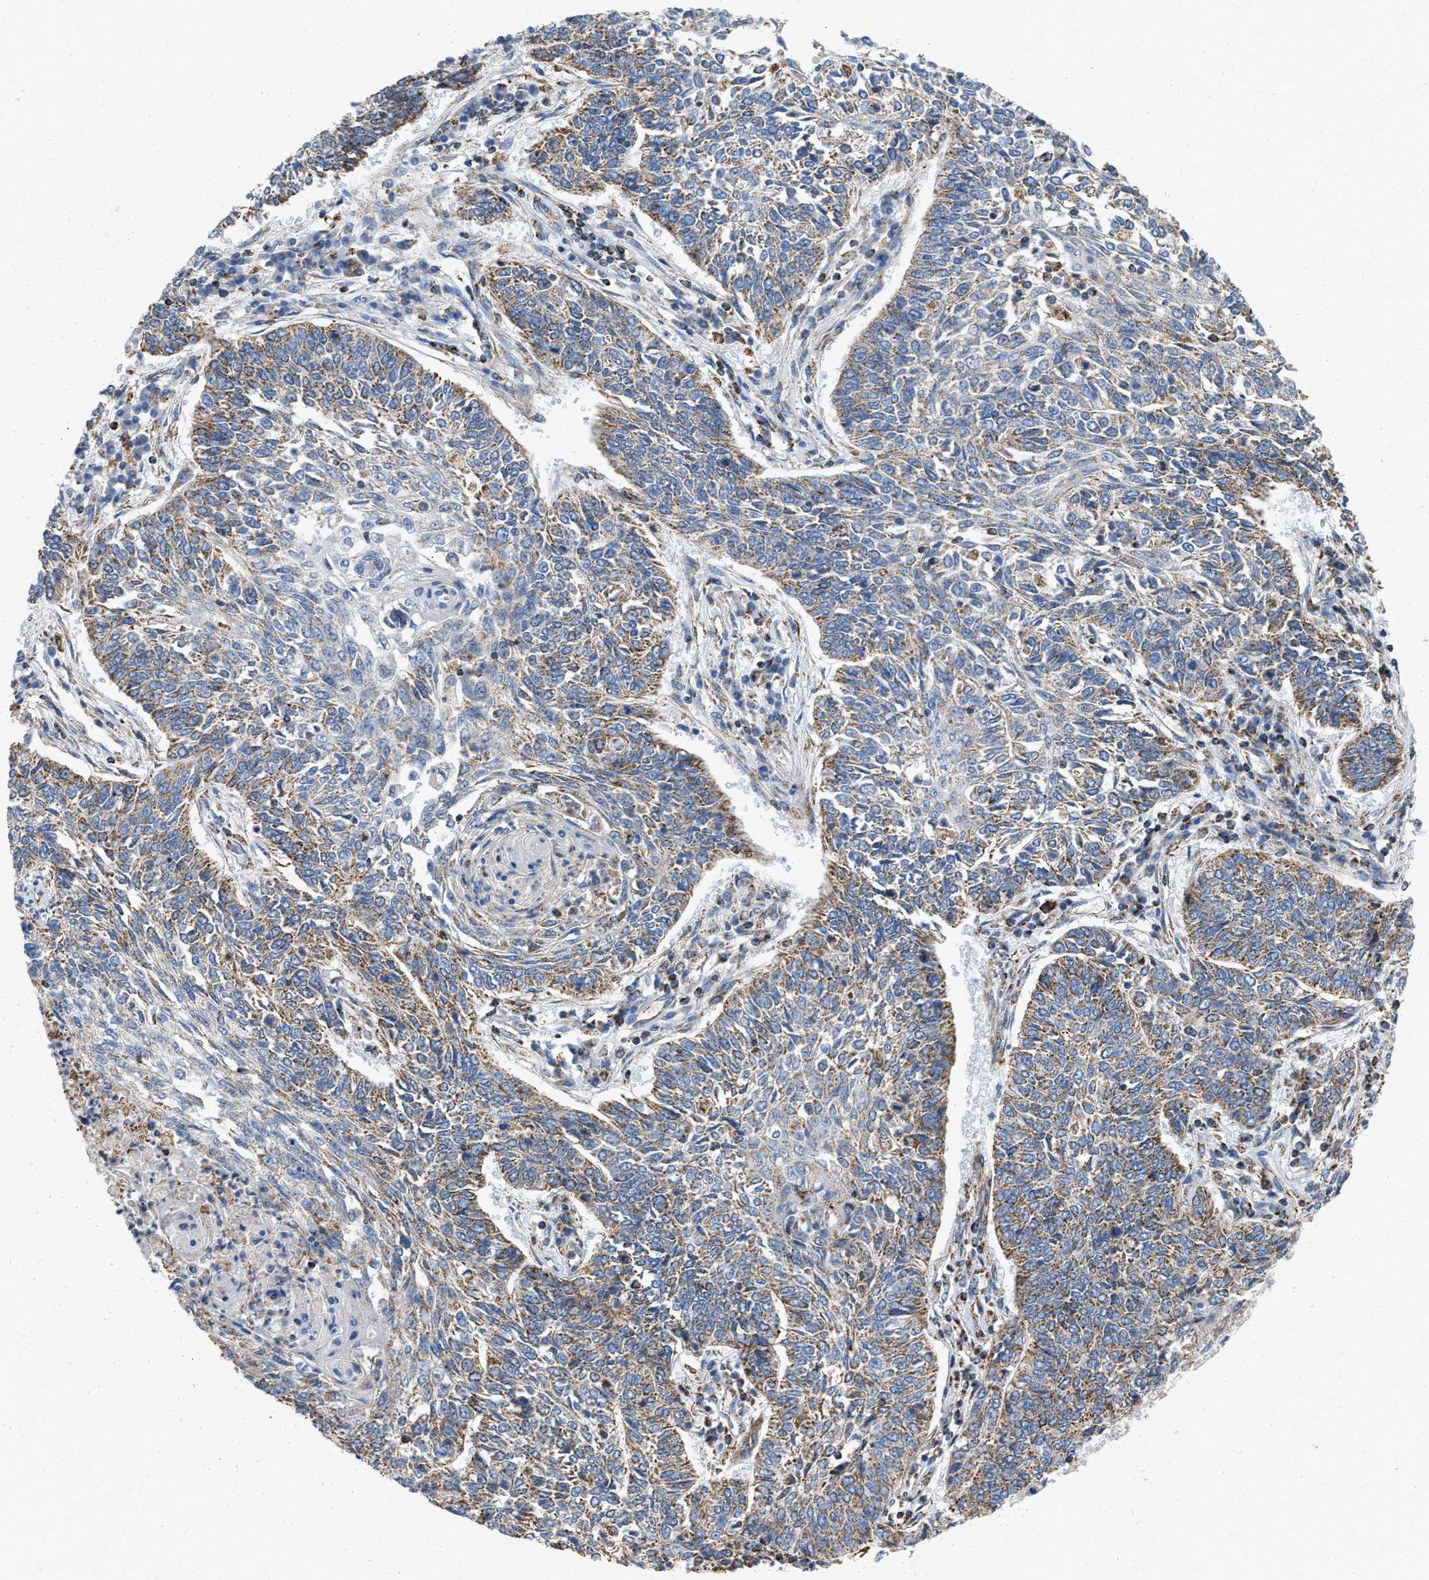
{"staining": {"intensity": "moderate", "quantity": ">75%", "location": "cytoplasmic/membranous"}, "tissue": "lung cancer", "cell_type": "Tumor cells", "image_type": "cancer", "snomed": [{"axis": "morphology", "description": "Normal tissue, NOS"}, {"axis": "morphology", "description": "Squamous cell carcinoma, NOS"}, {"axis": "topography", "description": "Cartilage tissue"}, {"axis": "topography", "description": "Bronchus"}, {"axis": "topography", "description": "Lung"}], "caption": "Immunohistochemical staining of lung cancer reveals medium levels of moderate cytoplasmic/membranous staining in about >75% of tumor cells. The staining was performed using DAB (3,3'-diaminobenzidine), with brown indicating positive protein expression. Nuclei are stained blue with hematoxylin.", "gene": "GRB10", "patient": {"sex": "female", "age": 49}}